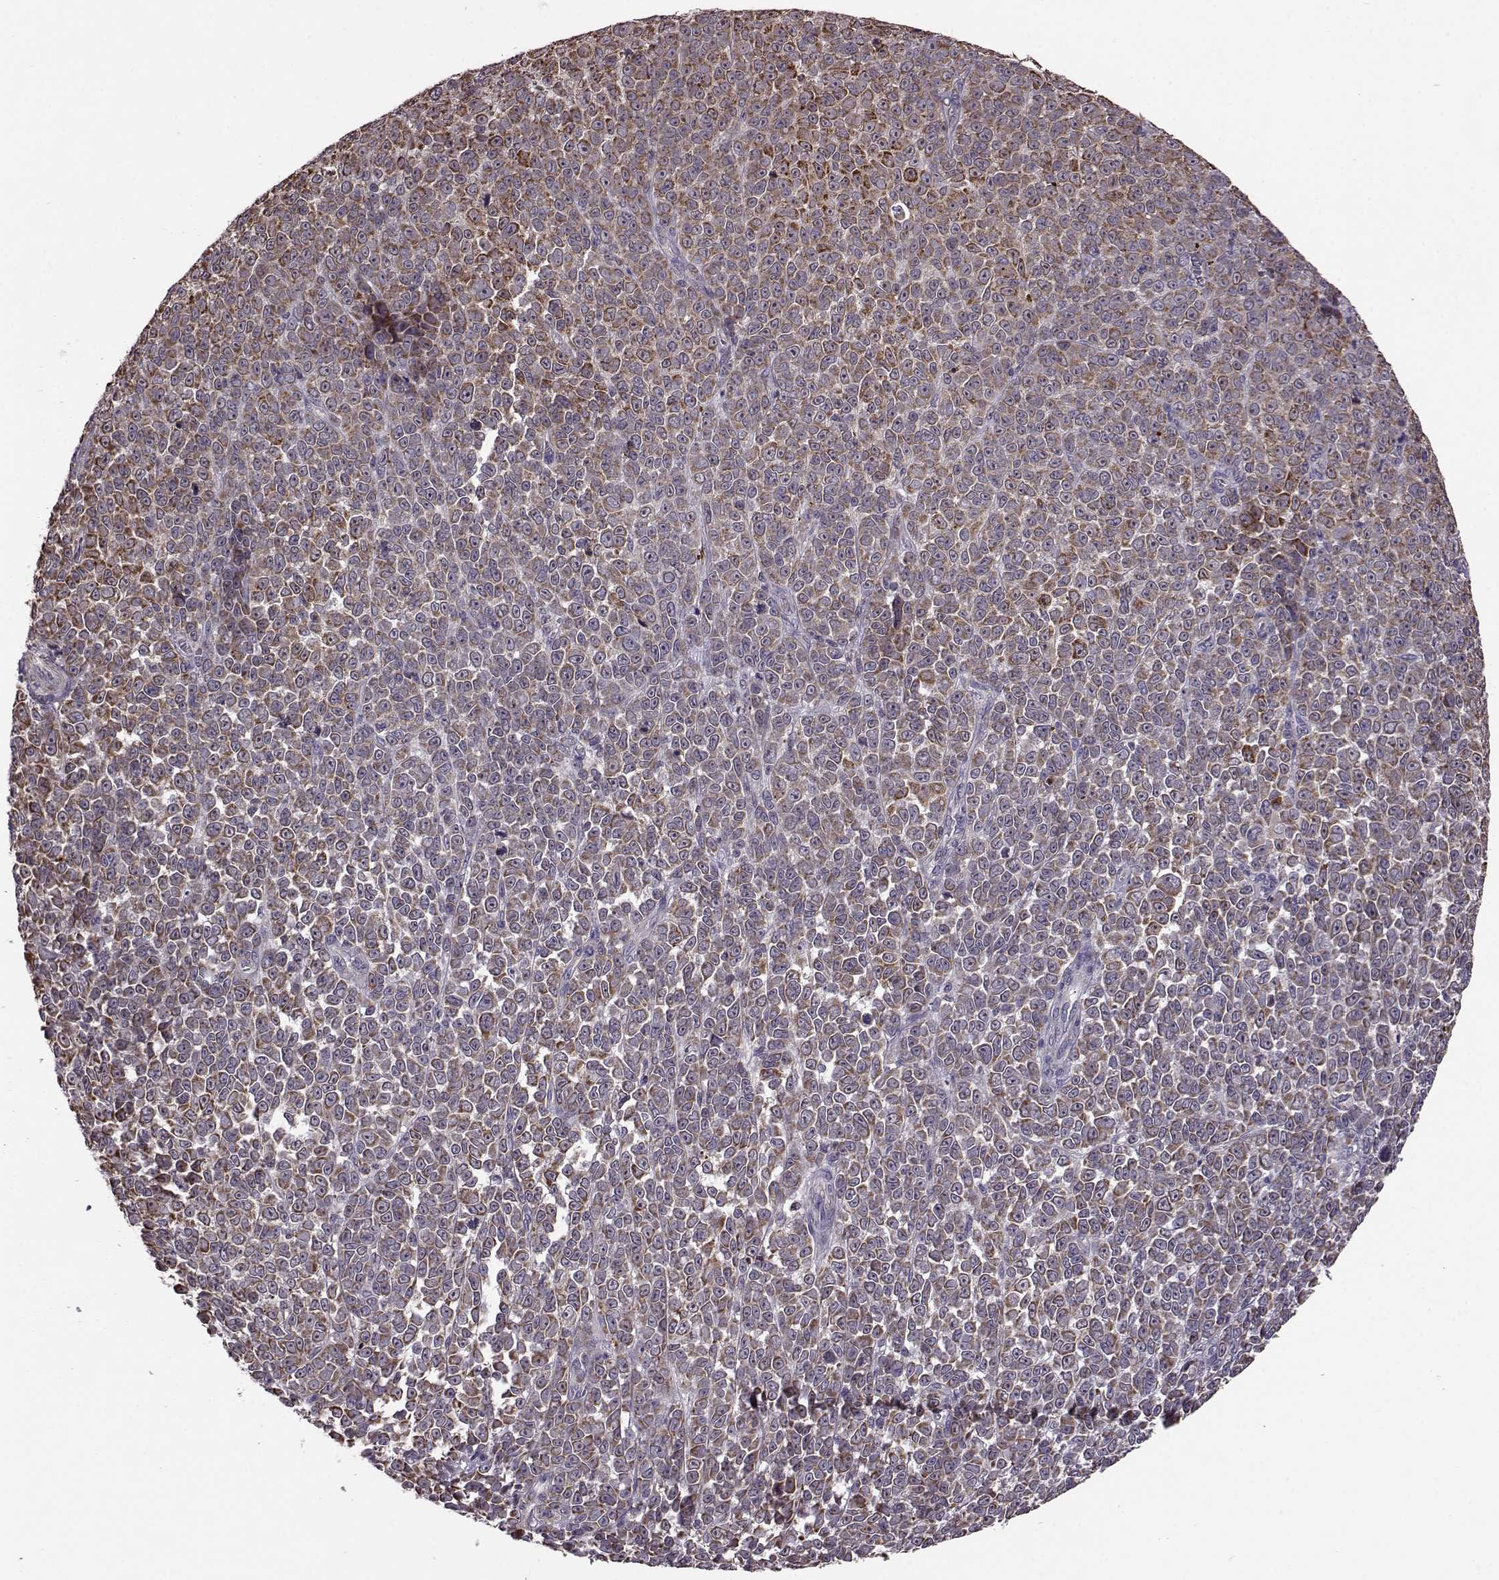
{"staining": {"intensity": "moderate", "quantity": "25%-75%", "location": "cytoplasmic/membranous"}, "tissue": "melanoma", "cell_type": "Tumor cells", "image_type": "cancer", "snomed": [{"axis": "morphology", "description": "Malignant melanoma, NOS"}, {"axis": "topography", "description": "Skin"}], "caption": "IHC of malignant melanoma demonstrates medium levels of moderate cytoplasmic/membranous staining in about 25%-75% of tumor cells.", "gene": "PUDP", "patient": {"sex": "female", "age": 95}}